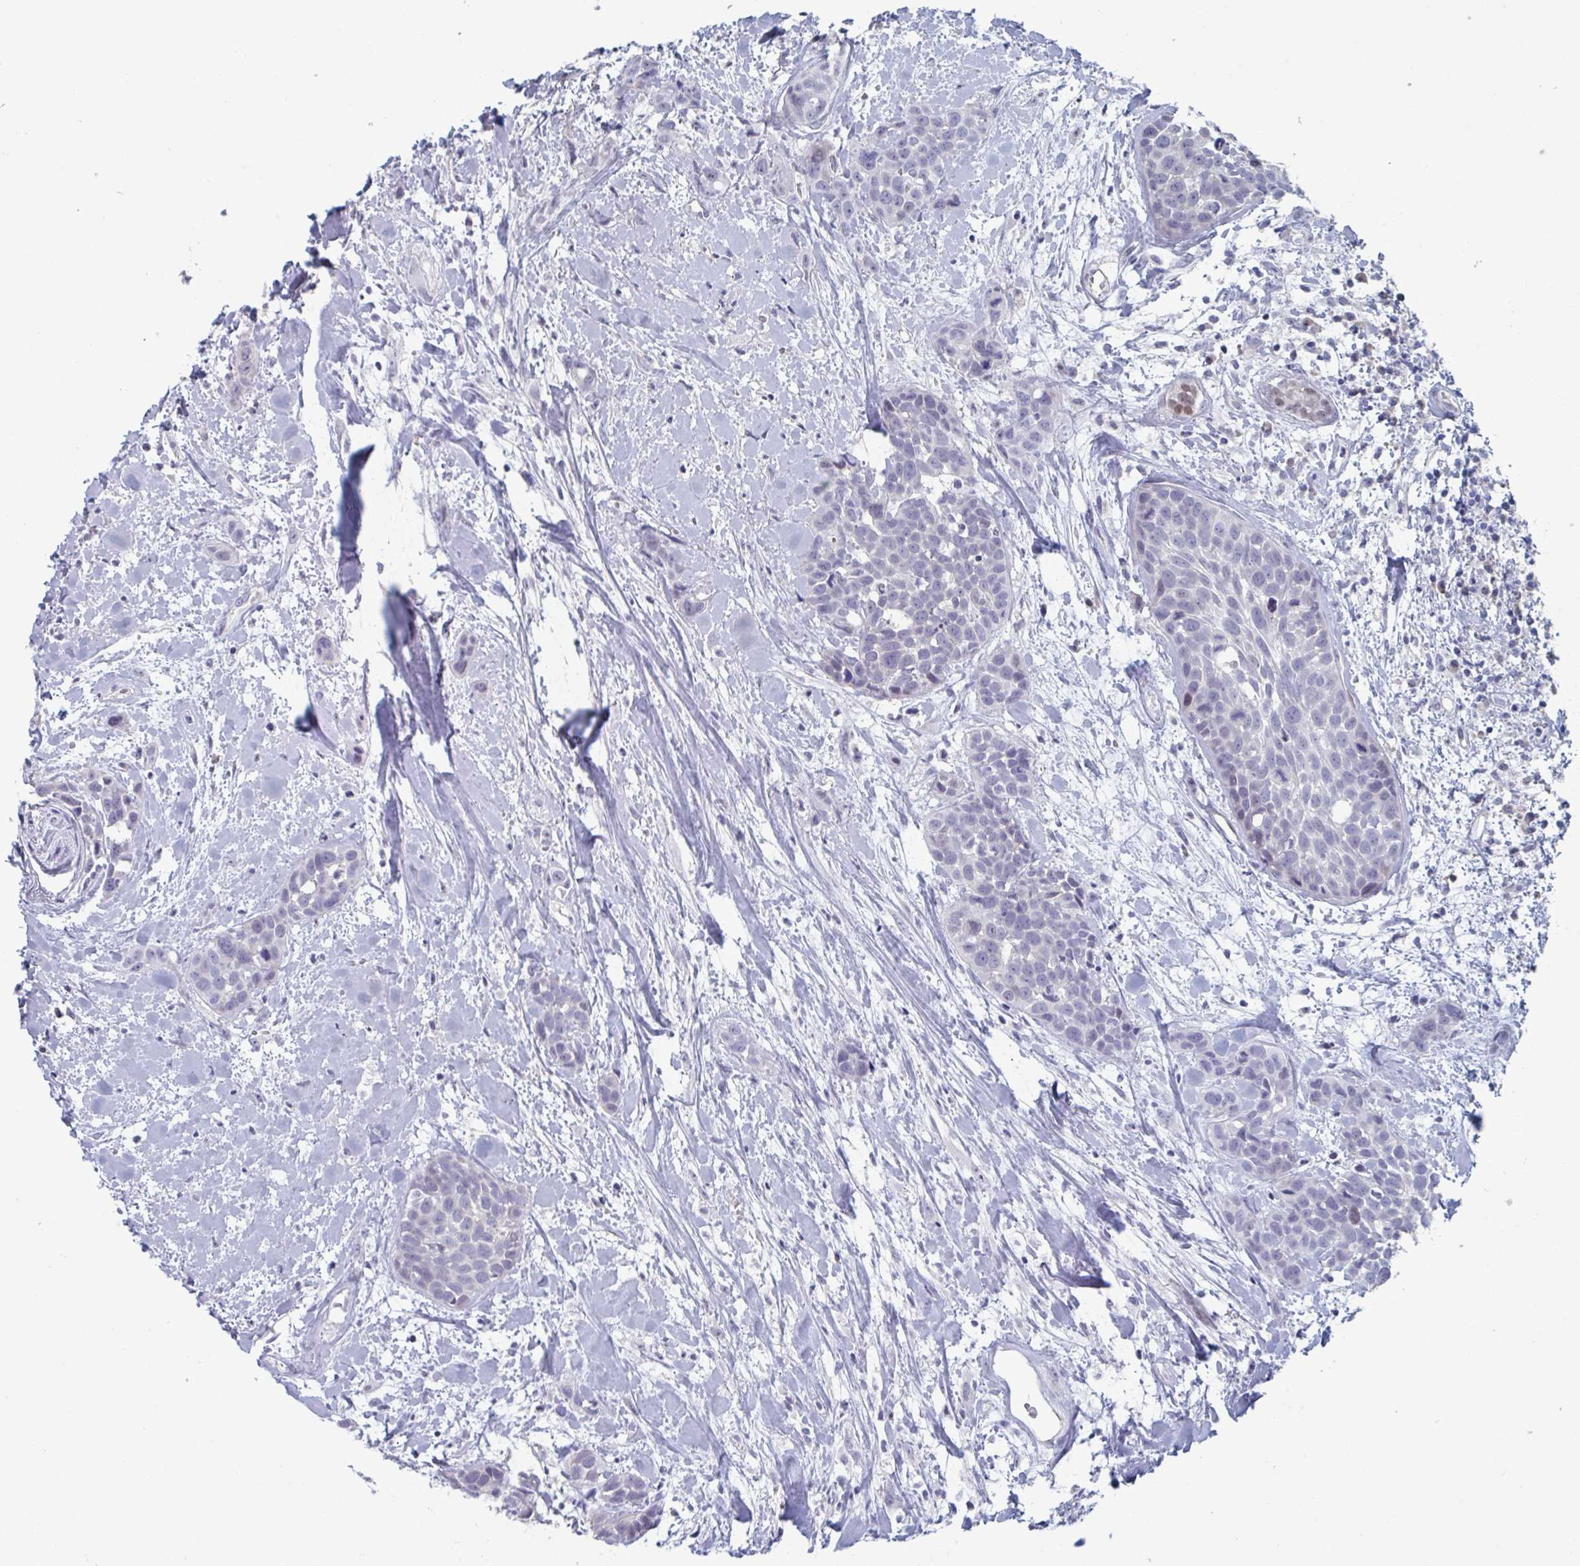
{"staining": {"intensity": "negative", "quantity": "none", "location": "none"}, "tissue": "head and neck cancer", "cell_type": "Tumor cells", "image_type": "cancer", "snomed": [{"axis": "morphology", "description": "Squamous cell carcinoma, NOS"}, {"axis": "topography", "description": "Head-Neck"}], "caption": "Head and neck cancer (squamous cell carcinoma) was stained to show a protein in brown. There is no significant positivity in tumor cells.", "gene": "FOXA1", "patient": {"sex": "female", "age": 50}}